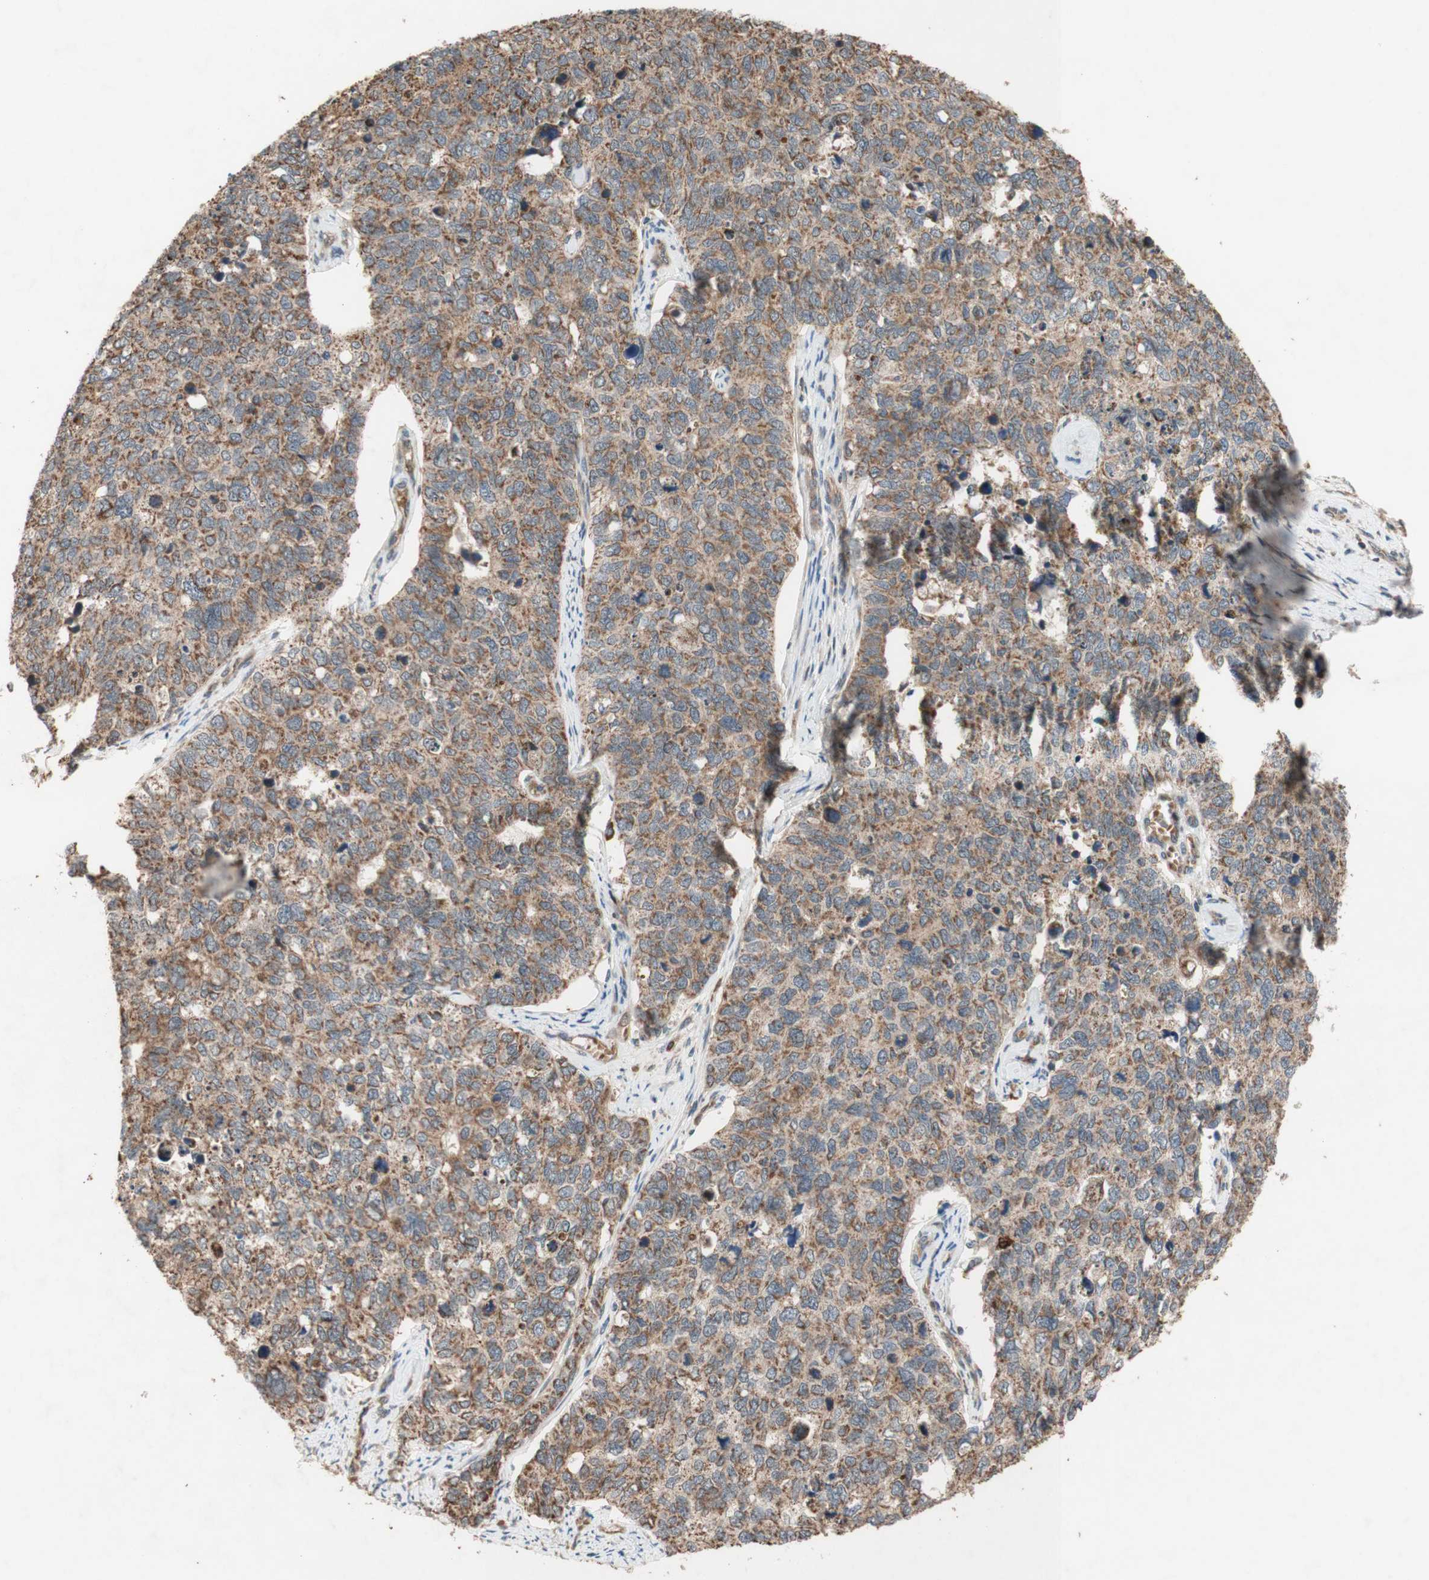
{"staining": {"intensity": "moderate", "quantity": ">75%", "location": "cytoplasmic/membranous"}, "tissue": "cervical cancer", "cell_type": "Tumor cells", "image_type": "cancer", "snomed": [{"axis": "morphology", "description": "Squamous cell carcinoma, NOS"}, {"axis": "topography", "description": "Cervix"}], "caption": "The micrograph shows staining of cervical cancer (squamous cell carcinoma), revealing moderate cytoplasmic/membranous protein positivity (brown color) within tumor cells.", "gene": "DDOST", "patient": {"sex": "female", "age": 63}}